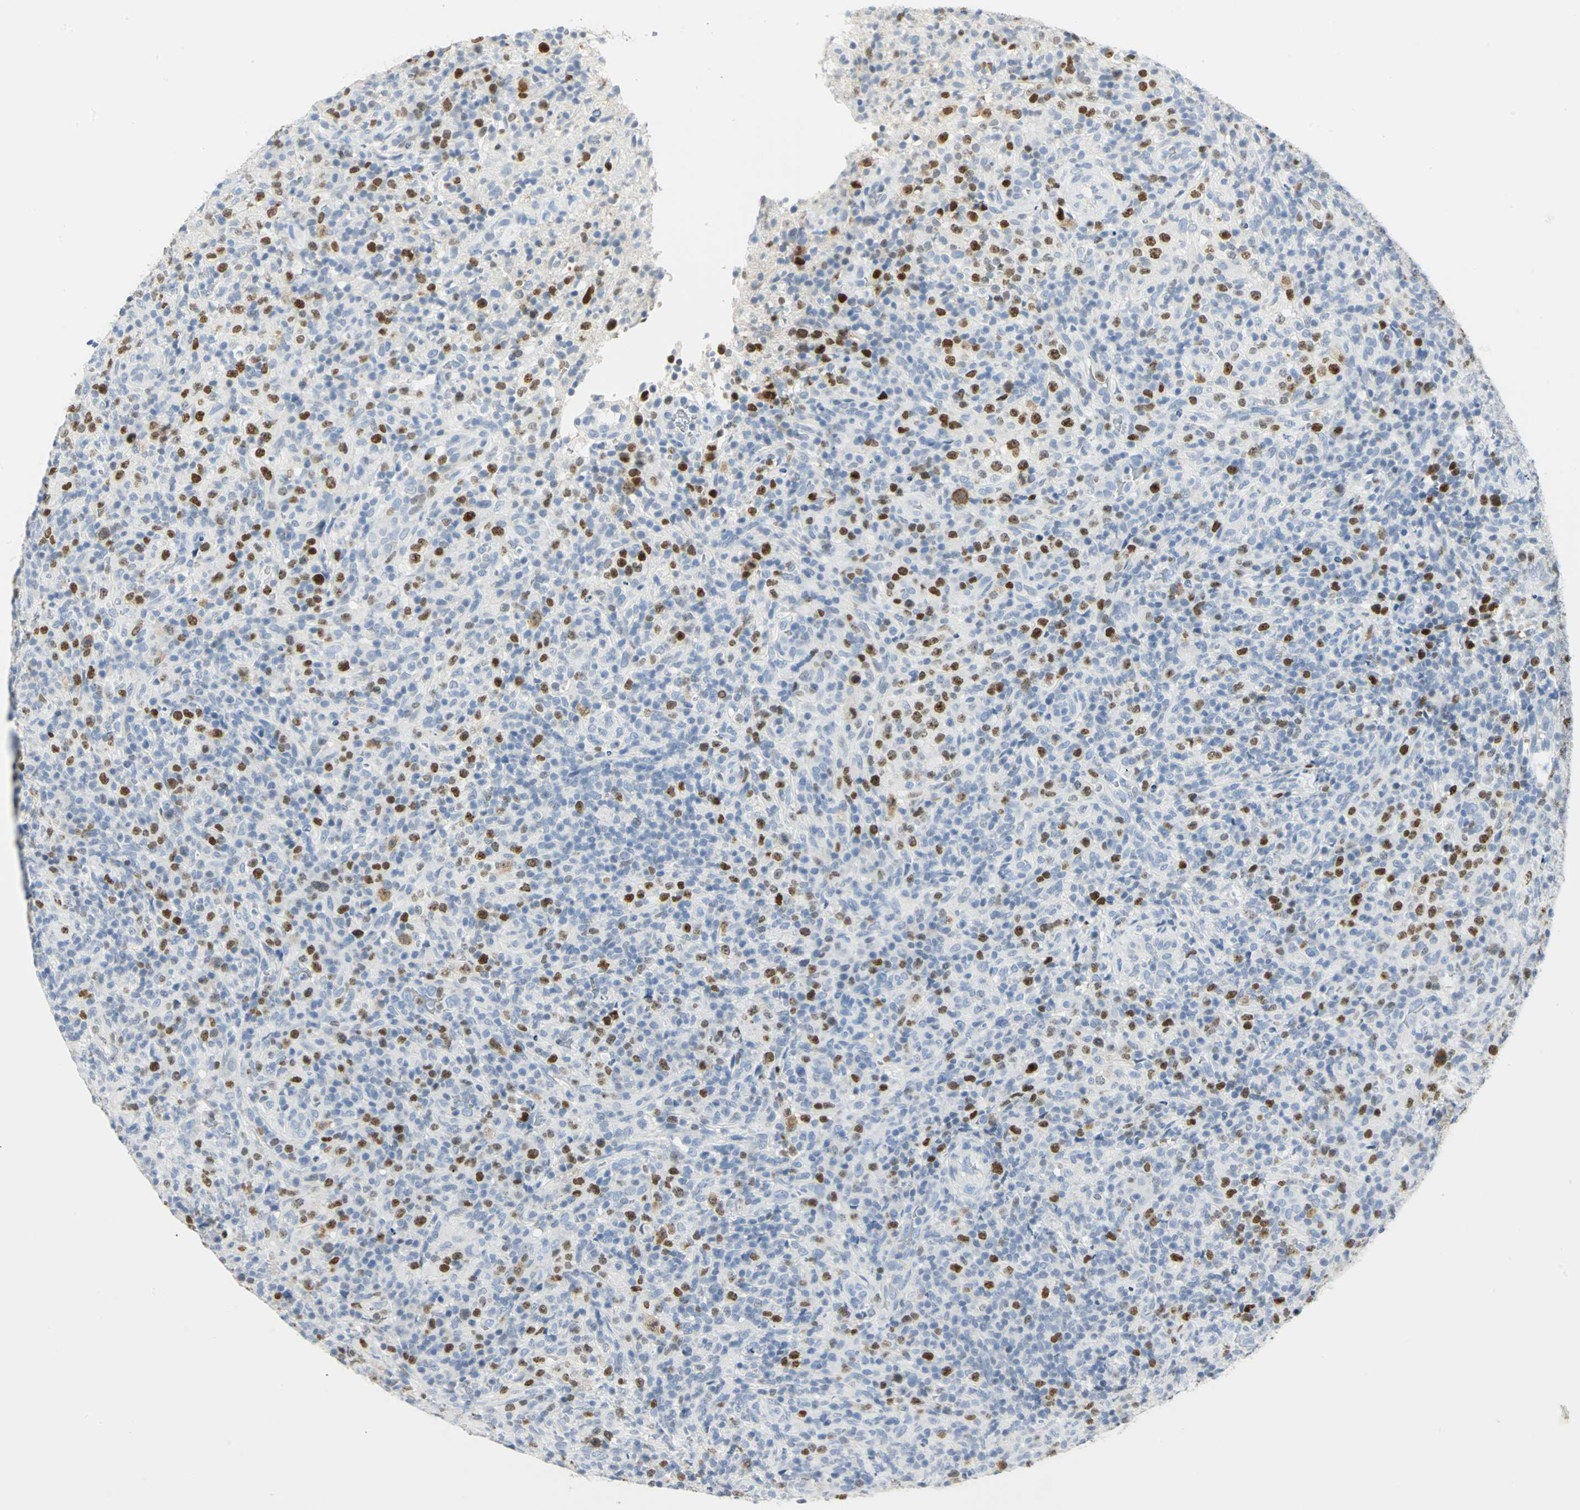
{"staining": {"intensity": "strong", "quantity": "<25%", "location": "nuclear"}, "tissue": "lymphoma", "cell_type": "Tumor cells", "image_type": "cancer", "snomed": [{"axis": "morphology", "description": "Malignant lymphoma, non-Hodgkin's type, High grade"}, {"axis": "topography", "description": "Lymph node"}], "caption": "This is a photomicrograph of immunohistochemistry (IHC) staining of lymphoma, which shows strong positivity in the nuclear of tumor cells.", "gene": "HELLS", "patient": {"sex": "female", "age": 76}}